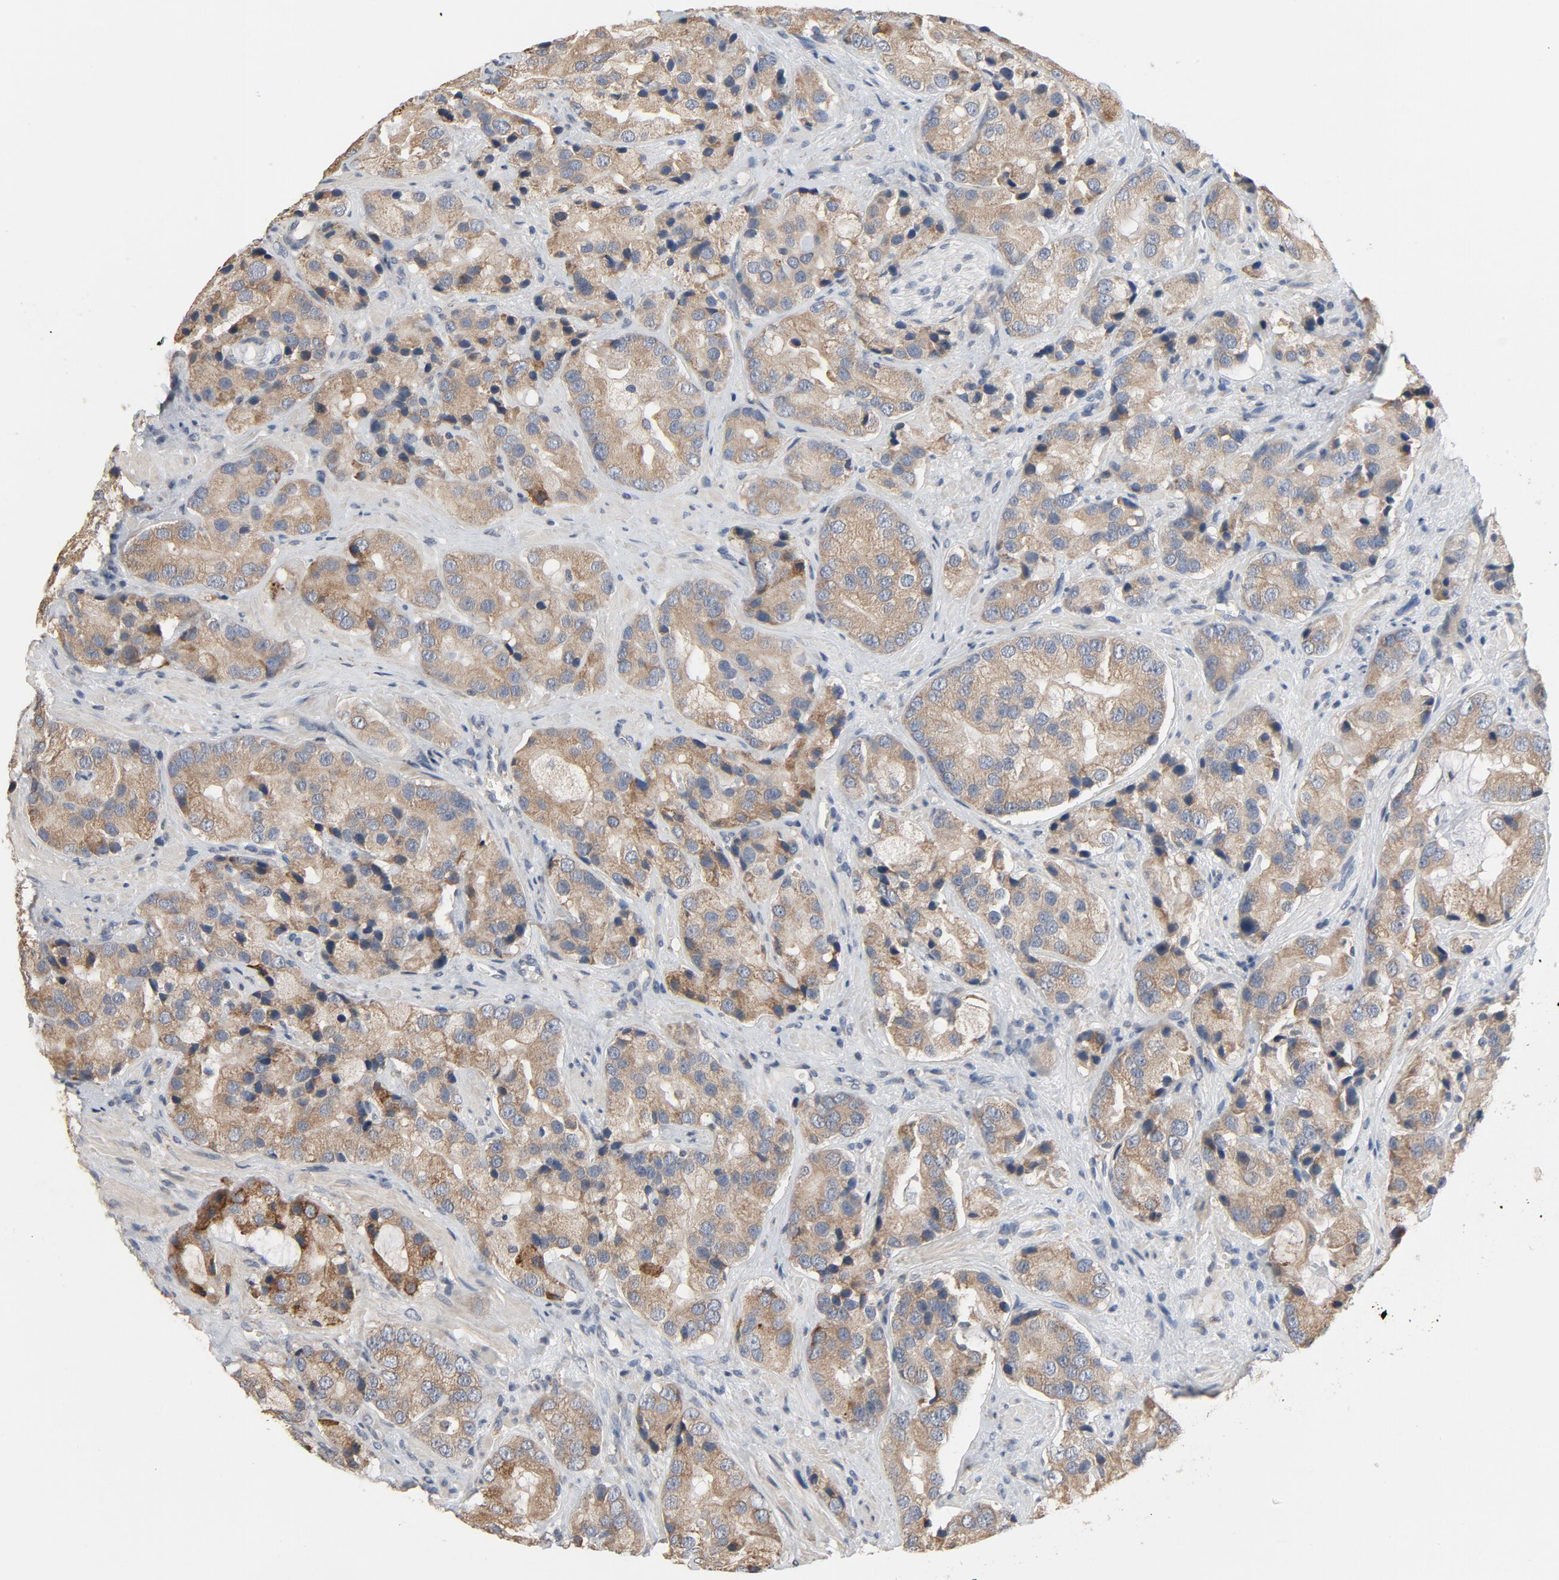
{"staining": {"intensity": "moderate", "quantity": ">75%", "location": "cytoplasmic/membranous"}, "tissue": "prostate cancer", "cell_type": "Tumor cells", "image_type": "cancer", "snomed": [{"axis": "morphology", "description": "Adenocarcinoma, High grade"}, {"axis": "topography", "description": "Prostate"}], "caption": "This photomicrograph shows IHC staining of prostate high-grade adenocarcinoma, with medium moderate cytoplasmic/membranous staining in approximately >75% of tumor cells.", "gene": "TLR4", "patient": {"sex": "male", "age": 70}}